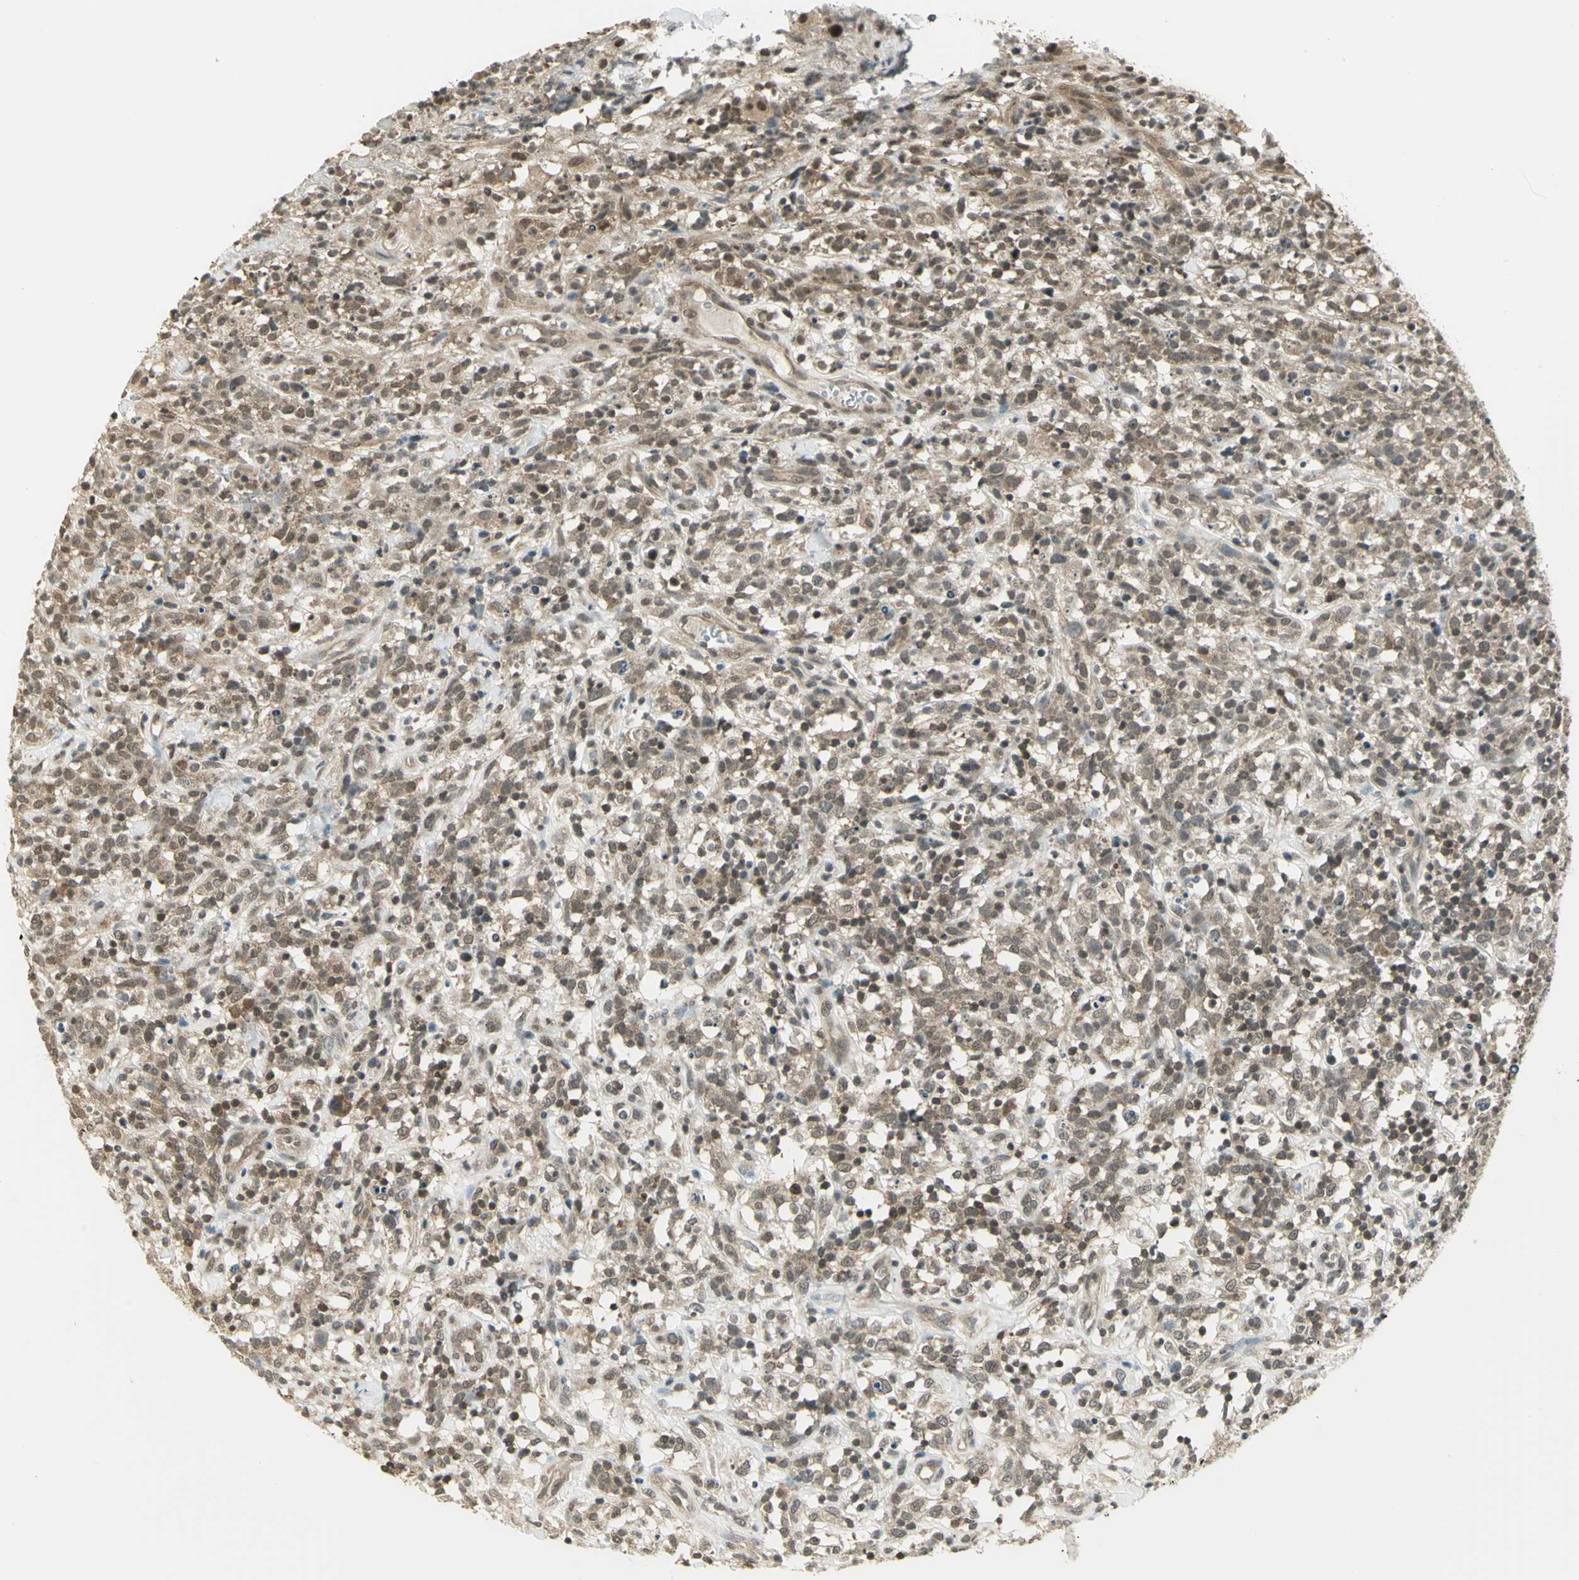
{"staining": {"intensity": "weak", "quantity": ">75%", "location": "cytoplasmic/membranous"}, "tissue": "lymphoma", "cell_type": "Tumor cells", "image_type": "cancer", "snomed": [{"axis": "morphology", "description": "Malignant lymphoma, non-Hodgkin's type, High grade"}, {"axis": "topography", "description": "Lymph node"}], "caption": "Immunohistochemical staining of human malignant lymphoma, non-Hodgkin's type (high-grade) displays weak cytoplasmic/membranous protein staining in approximately >75% of tumor cells.", "gene": "CDC34", "patient": {"sex": "female", "age": 73}}